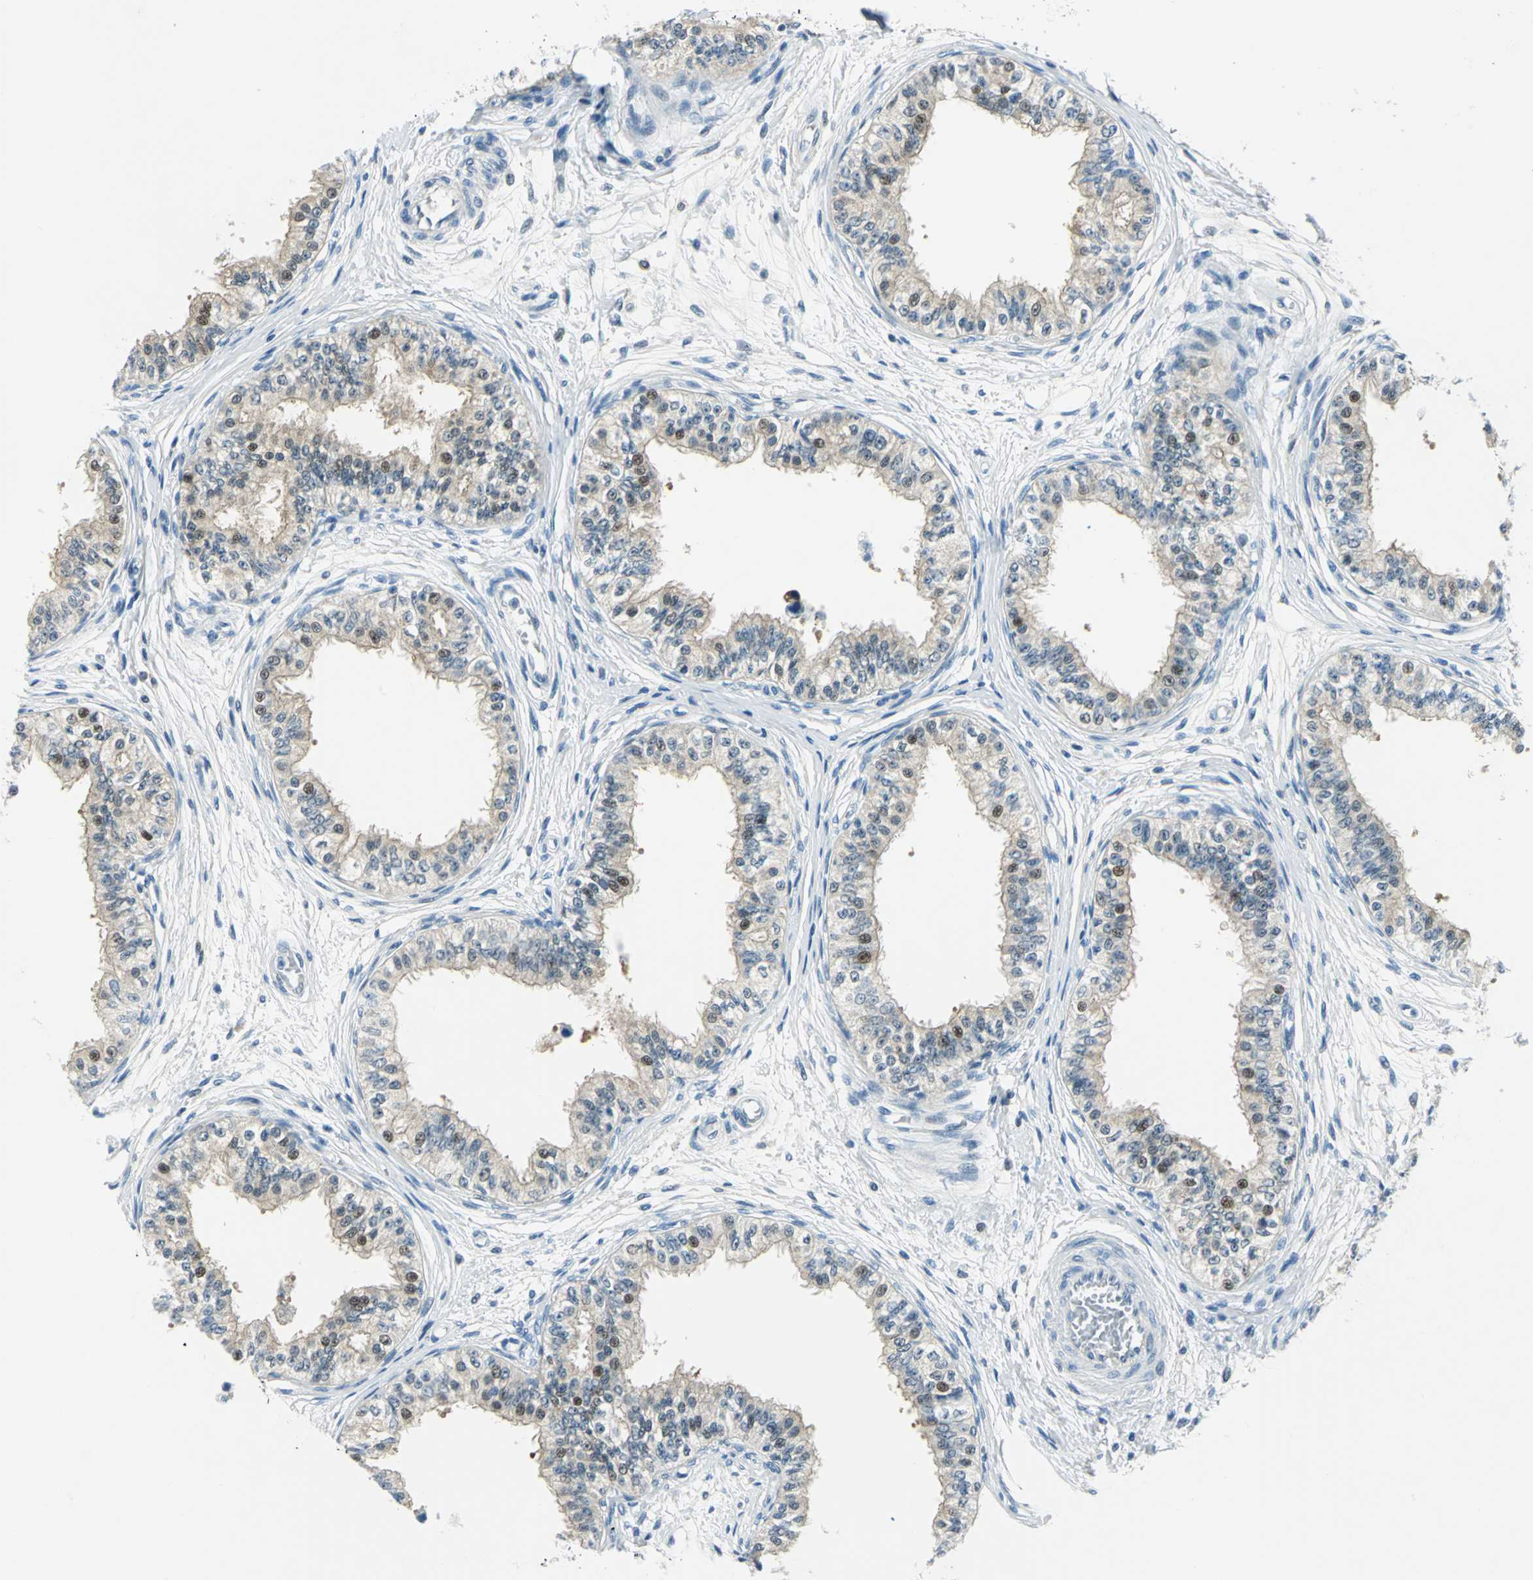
{"staining": {"intensity": "moderate", "quantity": ">75%", "location": "cytoplasmic/membranous,nuclear"}, "tissue": "epididymis", "cell_type": "Glandular cells", "image_type": "normal", "snomed": [{"axis": "morphology", "description": "Normal tissue, NOS"}, {"axis": "morphology", "description": "Adenocarcinoma, metastatic, NOS"}, {"axis": "topography", "description": "Testis"}, {"axis": "topography", "description": "Epididymis"}], "caption": "Benign epididymis demonstrates moderate cytoplasmic/membranous,nuclear positivity in approximately >75% of glandular cells, visualized by immunohistochemistry.", "gene": "AKR1A1", "patient": {"sex": "male", "age": 26}}